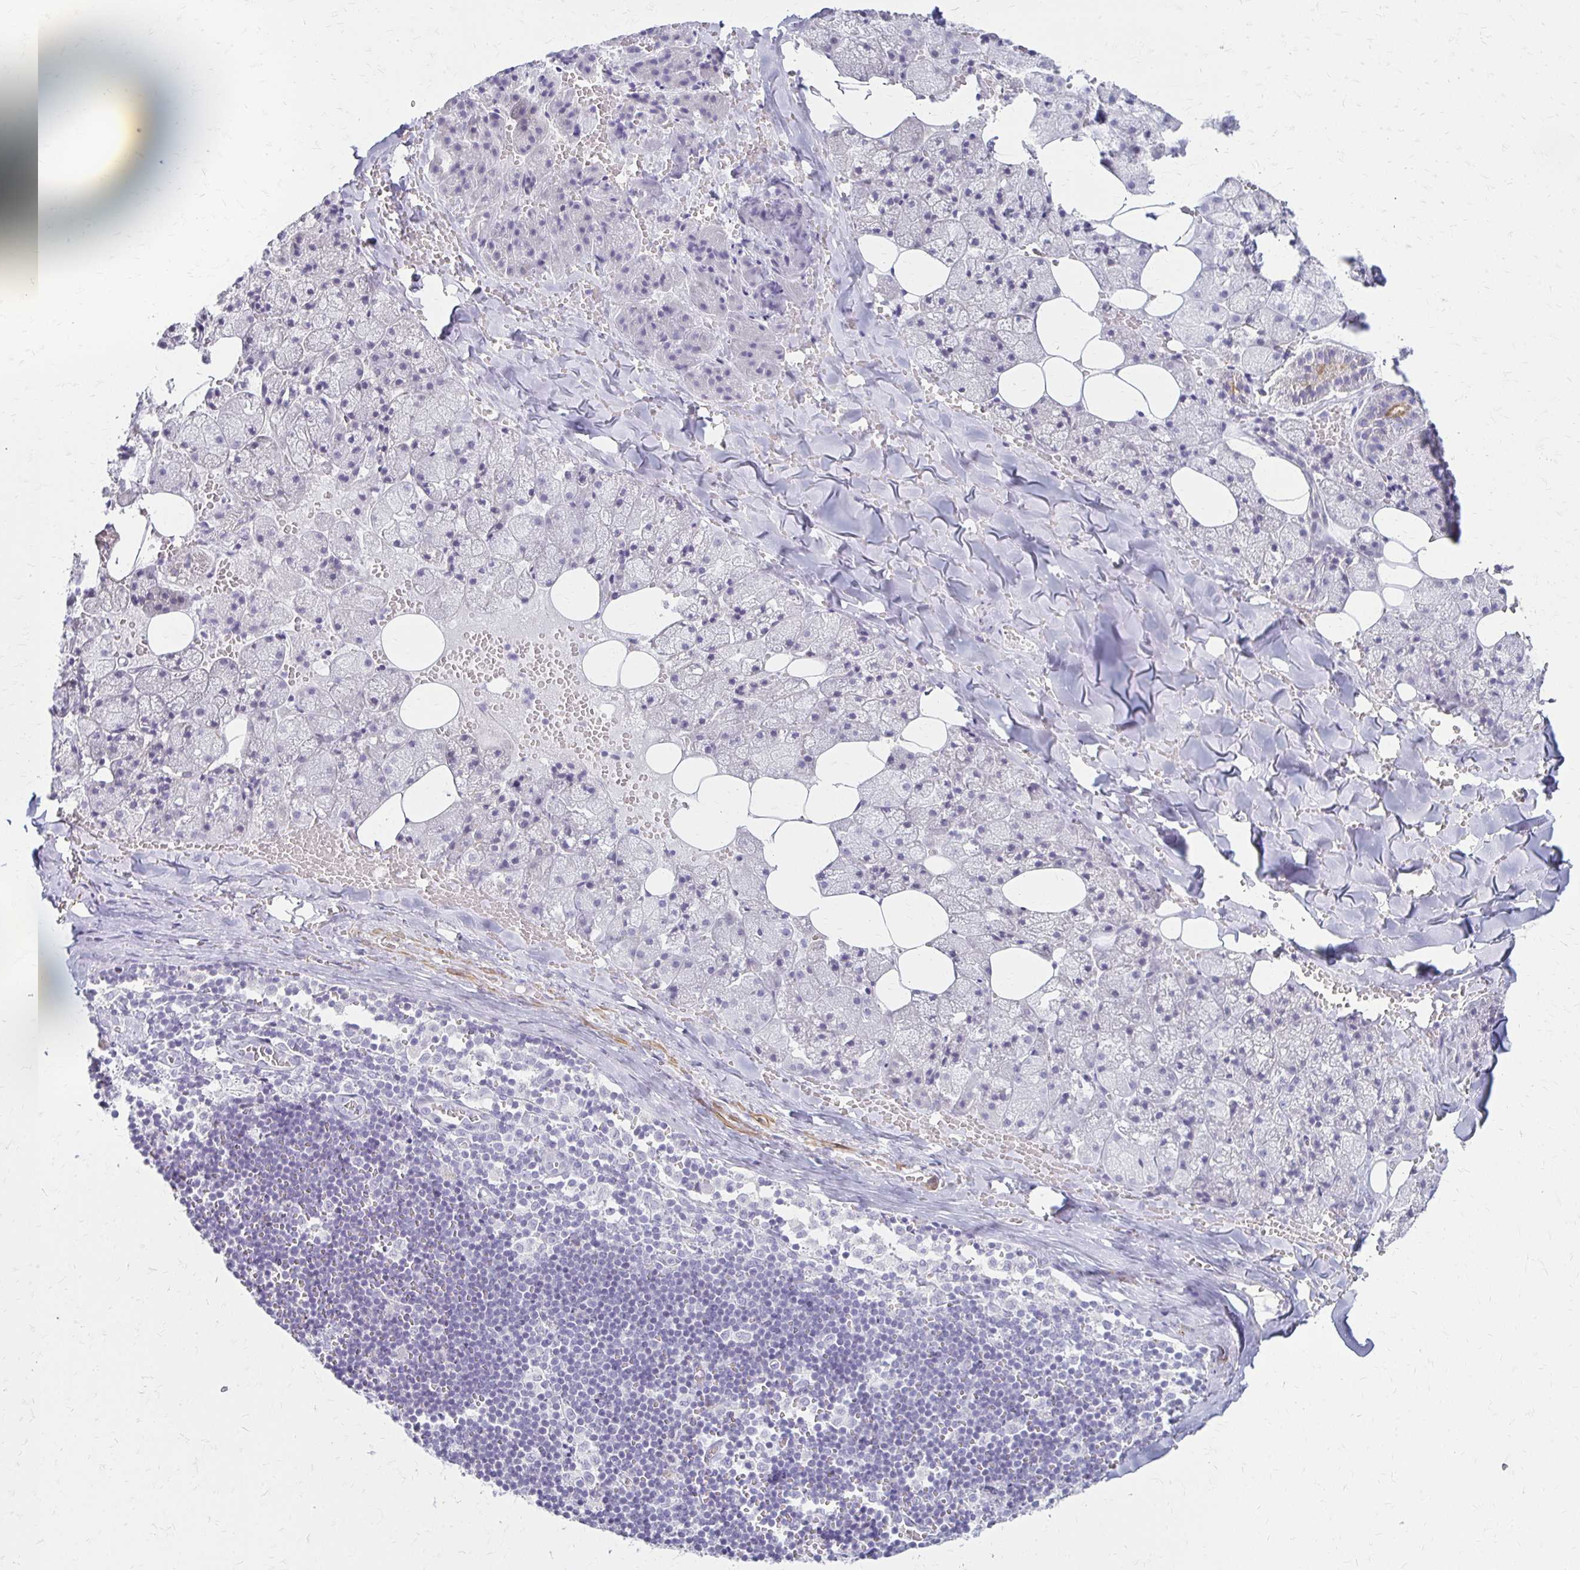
{"staining": {"intensity": "negative", "quantity": "none", "location": "none"}, "tissue": "salivary gland", "cell_type": "Glandular cells", "image_type": "normal", "snomed": [{"axis": "morphology", "description": "Normal tissue, NOS"}, {"axis": "topography", "description": "Salivary gland"}, {"axis": "topography", "description": "Peripheral nerve tissue"}], "caption": "The photomicrograph demonstrates no significant expression in glandular cells of salivary gland. Nuclei are stained in blue.", "gene": "IVL", "patient": {"sex": "male", "age": 38}}